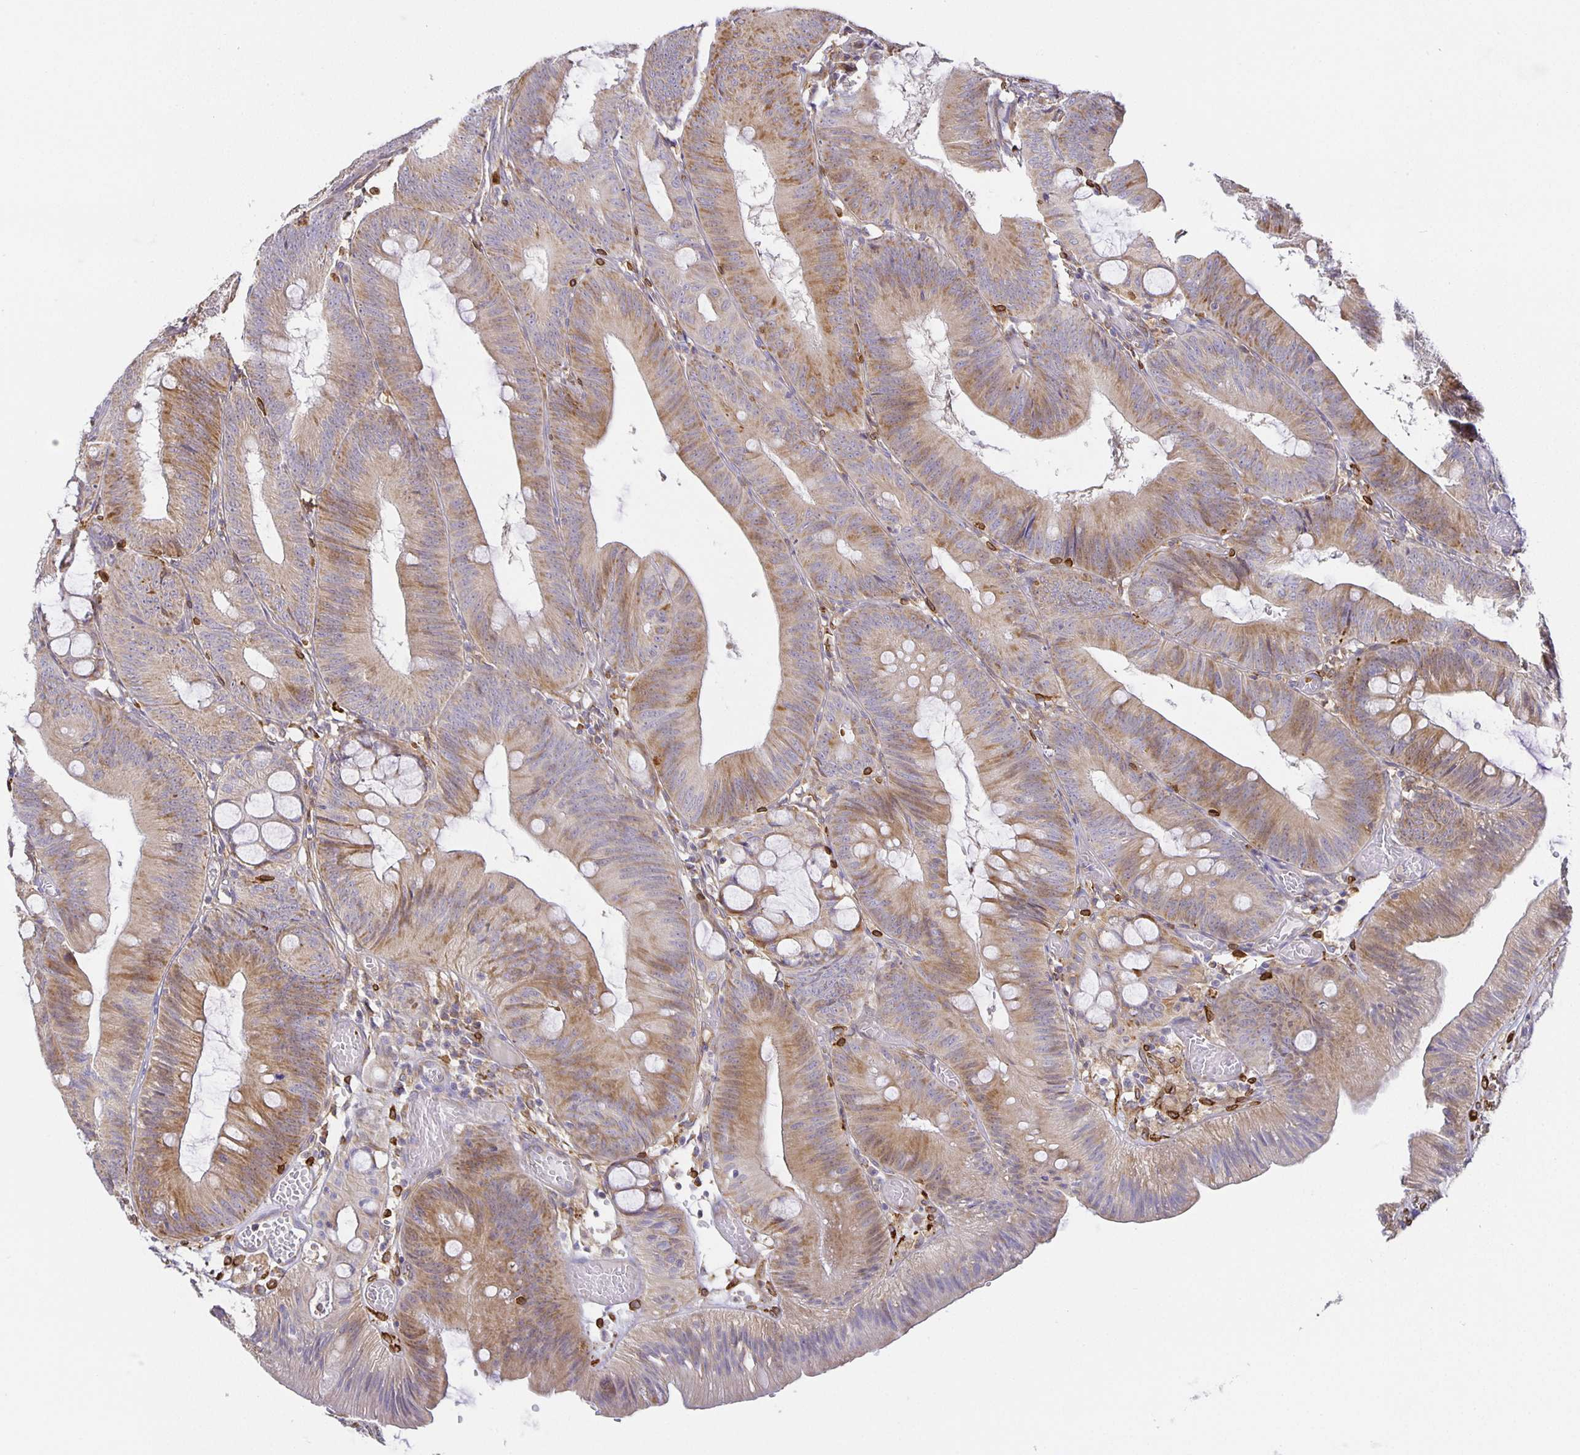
{"staining": {"intensity": "moderate", "quantity": ">75%", "location": "cytoplasmic/membranous"}, "tissue": "colorectal cancer", "cell_type": "Tumor cells", "image_type": "cancer", "snomed": [{"axis": "morphology", "description": "Adenocarcinoma, NOS"}, {"axis": "topography", "description": "Colon"}], "caption": "Colorectal cancer (adenocarcinoma) tissue demonstrates moderate cytoplasmic/membranous staining in approximately >75% of tumor cells, visualized by immunohistochemistry.", "gene": "FLRT3", "patient": {"sex": "male", "age": 84}}